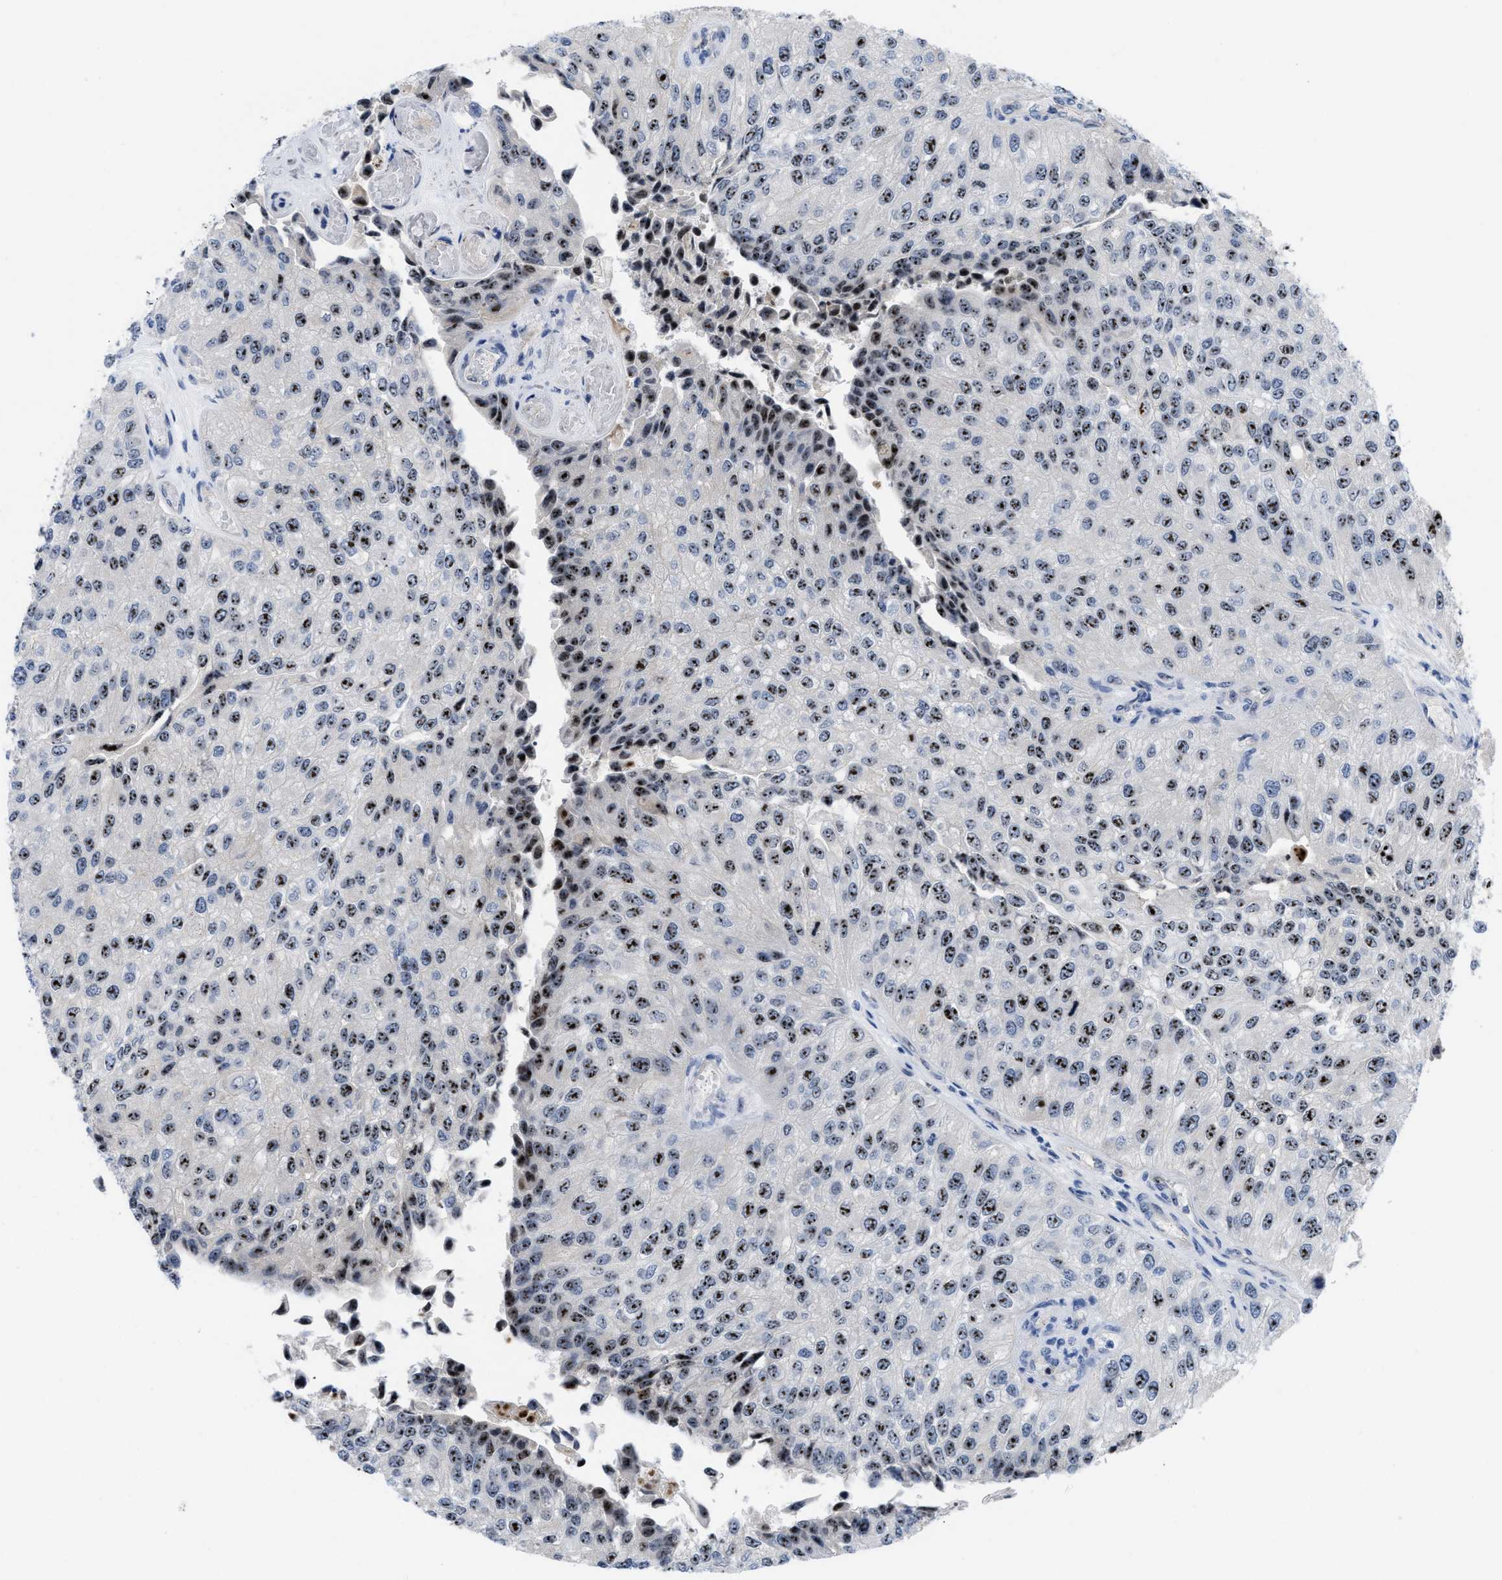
{"staining": {"intensity": "strong", "quantity": ">75%", "location": "nuclear"}, "tissue": "urothelial cancer", "cell_type": "Tumor cells", "image_type": "cancer", "snomed": [{"axis": "morphology", "description": "Urothelial carcinoma, High grade"}, {"axis": "topography", "description": "Kidney"}, {"axis": "topography", "description": "Urinary bladder"}], "caption": "This is a micrograph of IHC staining of urothelial cancer, which shows strong positivity in the nuclear of tumor cells.", "gene": "NOP58", "patient": {"sex": "male", "age": 77}}